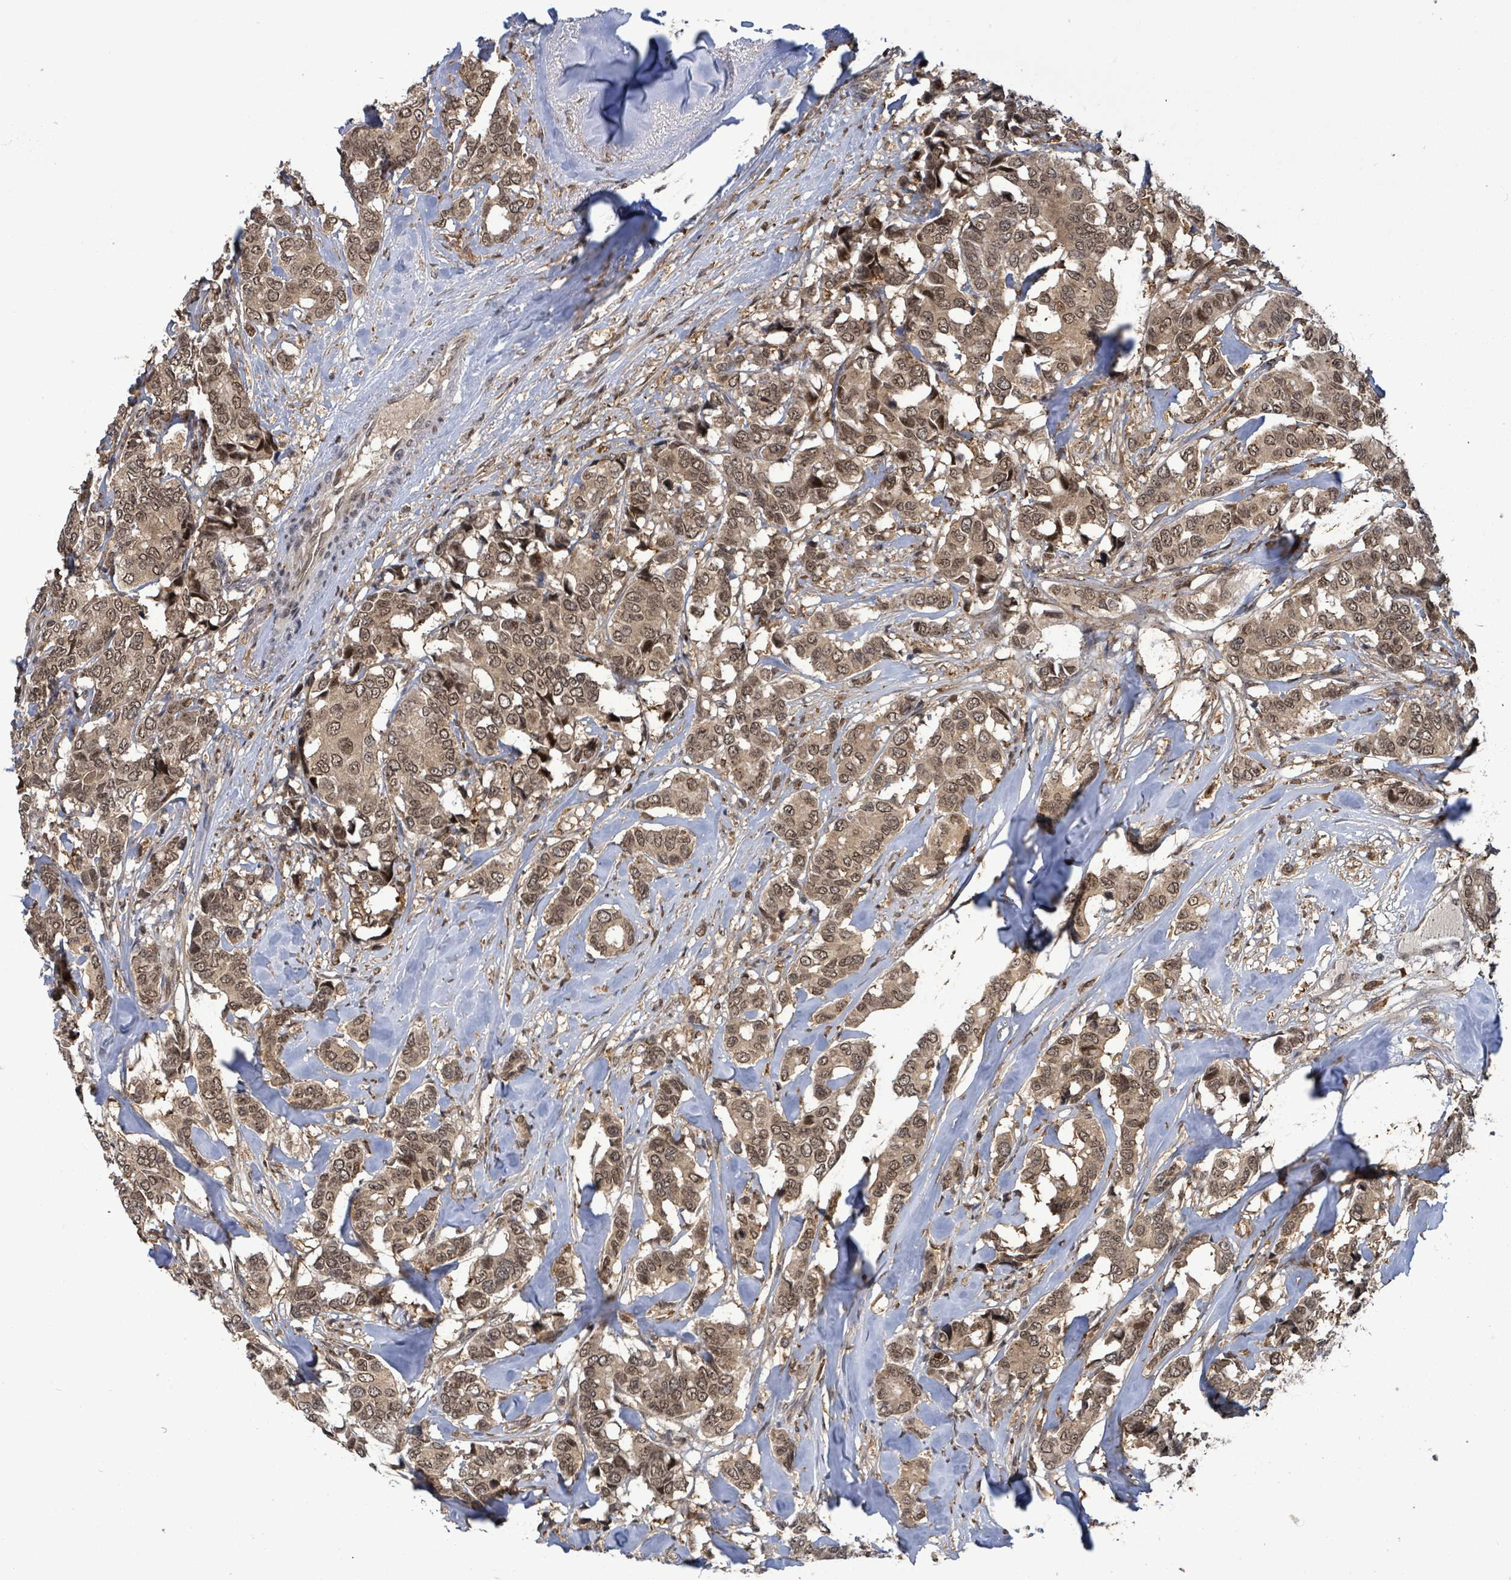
{"staining": {"intensity": "moderate", "quantity": ">75%", "location": "cytoplasmic/membranous,nuclear"}, "tissue": "breast cancer", "cell_type": "Tumor cells", "image_type": "cancer", "snomed": [{"axis": "morphology", "description": "Duct carcinoma"}, {"axis": "topography", "description": "Breast"}], "caption": "A brown stain shows moderate cytoplasmic/membranous and nuclear positivity of a protein in human breast cancer tumor cells. Immunohistochemistry stains the protein in brown and the nuclei are stained blue.", "gene": "FBXO6", "patient": {"sex": "female", "age": 87}}